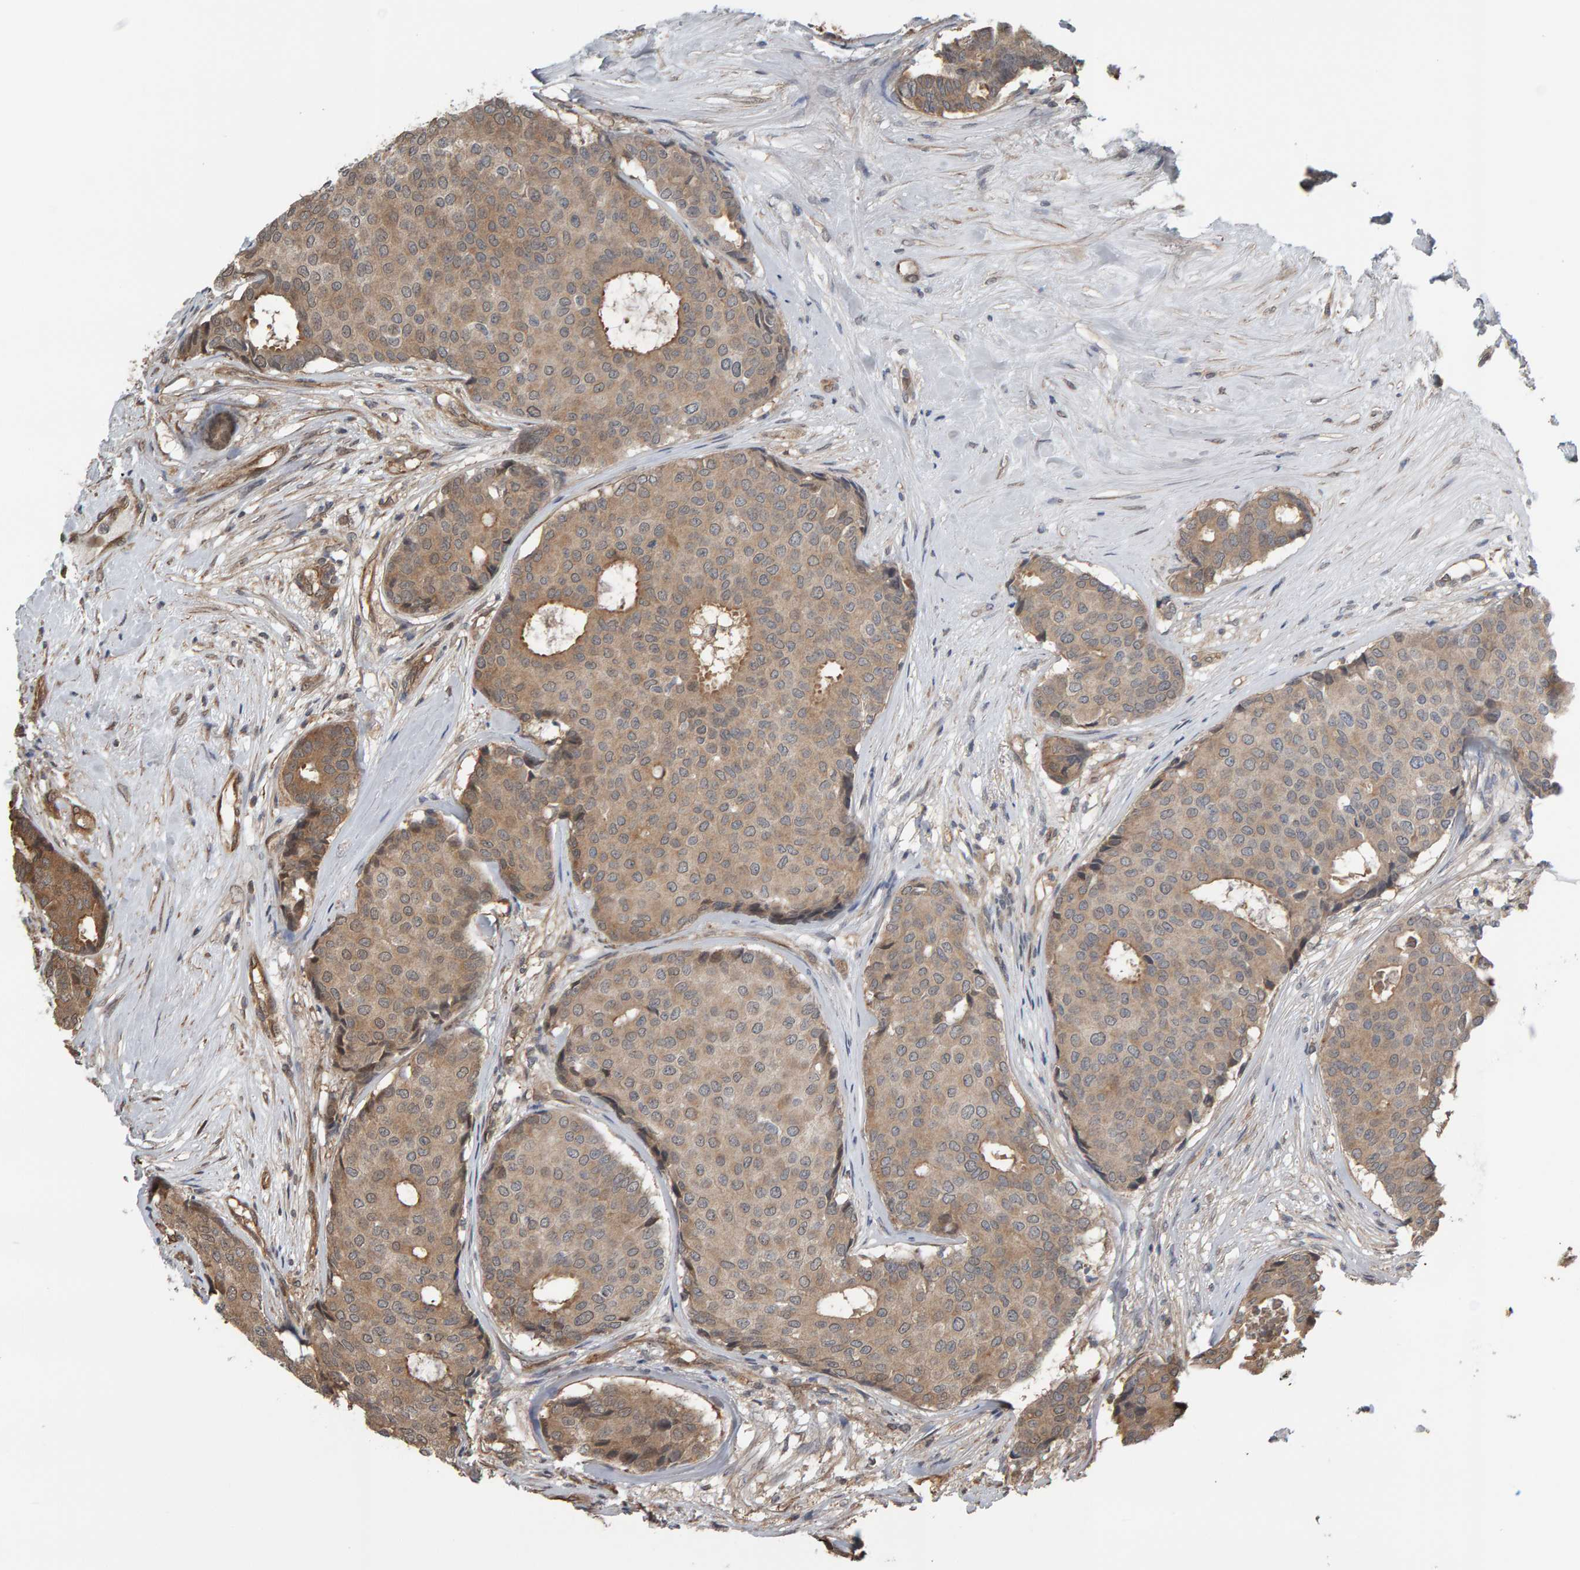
{"staining": {"intensity": "weak", "quantity": ">75%", "location": "cytoplasmic/membranous"}, "tissue": "breast cancer", "cell_type": "Tumor cells", "image_type": "cancer", "snomed": [{"axis": "morphology", "description": "Duct carcinoma"}, {"axis": "topography", "description": "Breast"}], "caption": "Infiltrating ductal carcinoma (breast) stained with DAB (3,3'-diaminobenzidine) immunohistochemistry (IHC) demonstrates low levels of weak cytoplasmic/membranous staining in approximately >75% of tumor cells. The staining was performed using DAB (3,3'-diaminobenzidine) to visualize the protein expression in brown, while the nuclei were stained in blue with hematoxylin (Magnification: 20x).", "gene": "COASY", "patient": {"sex": "female", "age": 75}}